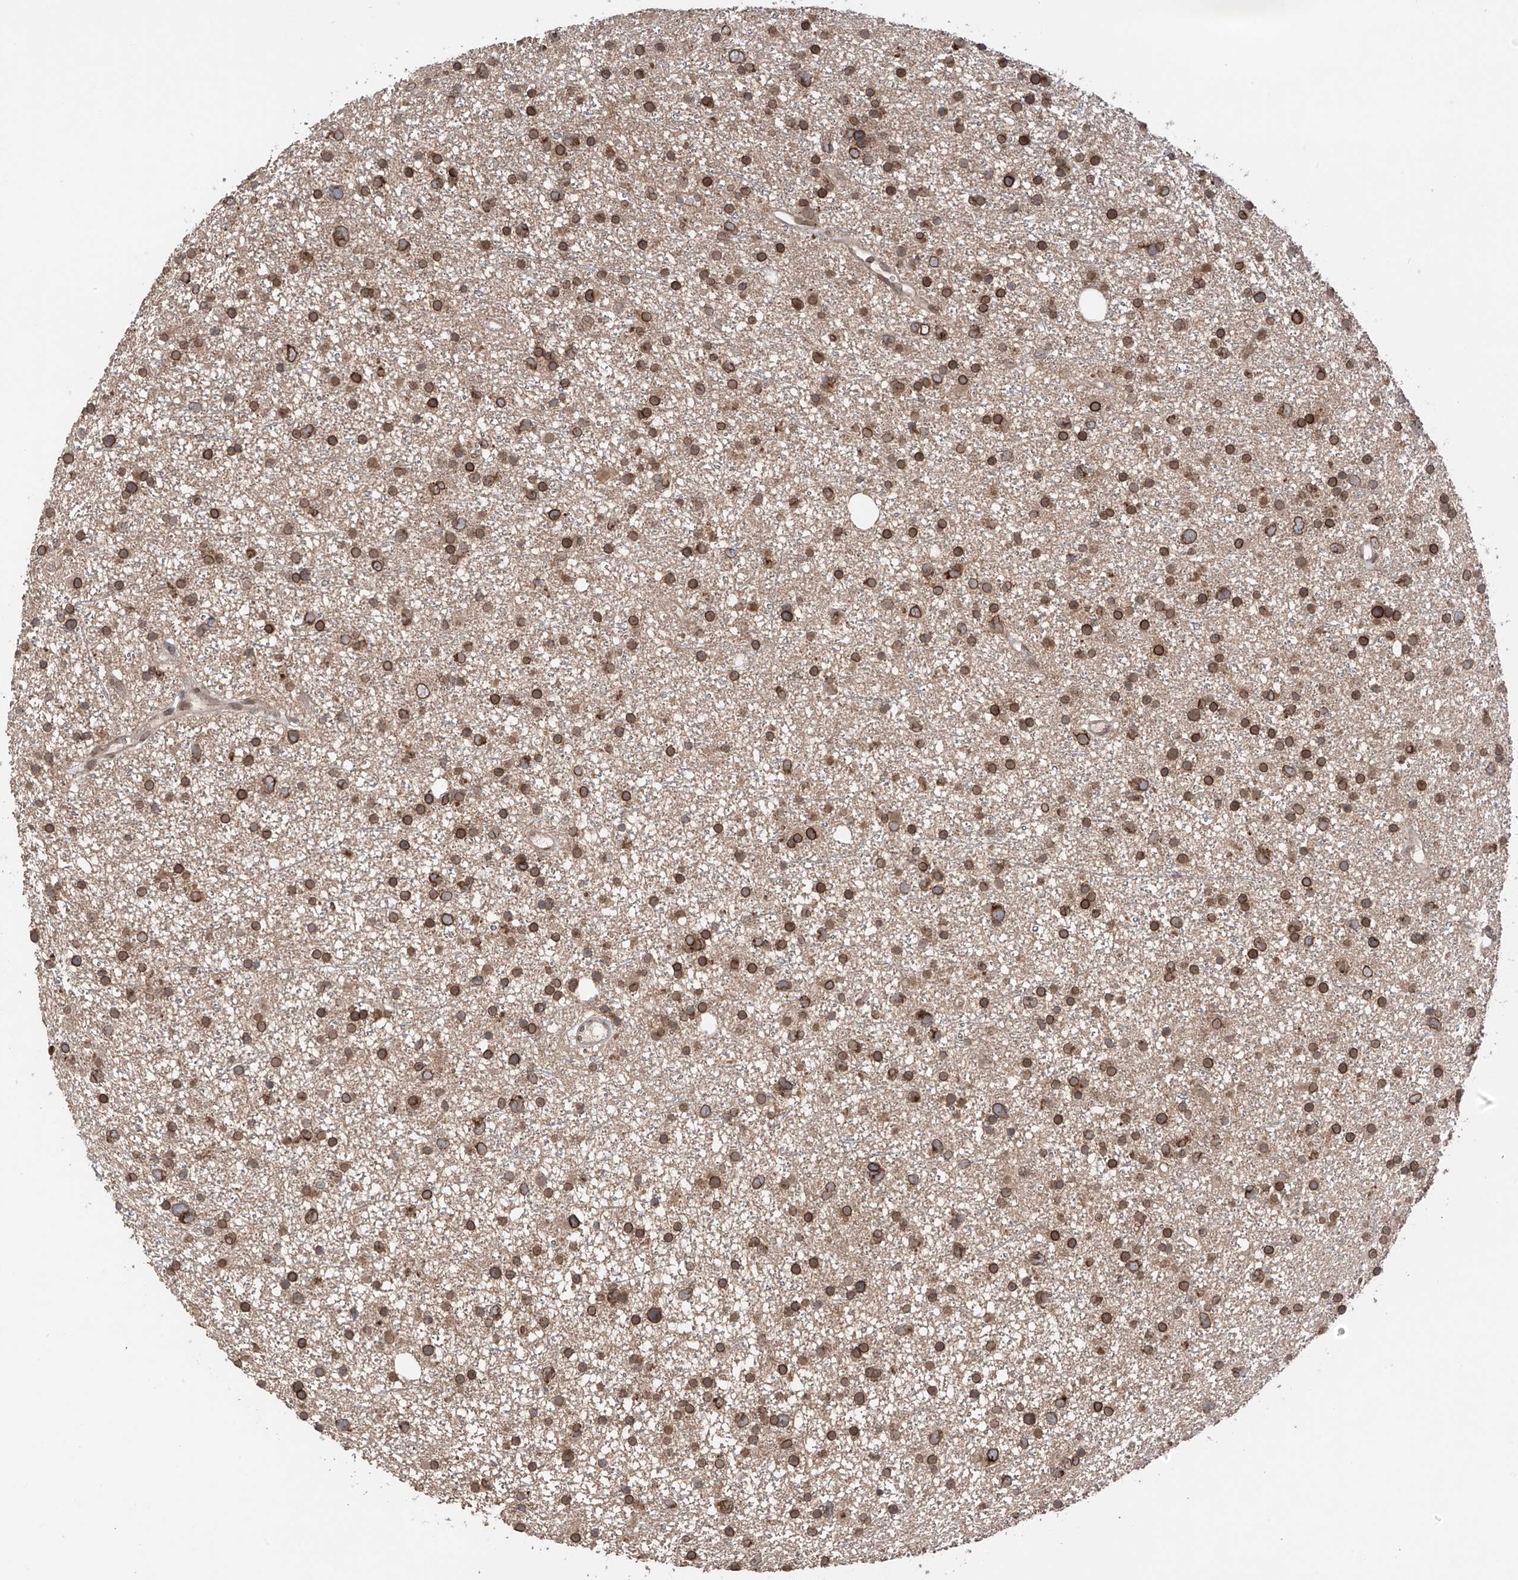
{"staining": {"intensity": "strong", "quantity": ">75%", "location": "cytoplasmic/membranous,nuclear"}, "tissue": "glioma", "cell_type": "Tumor cells", "image_type": "cancer", "snomed": [{"axis": "morphology", "description": "Glioma, malignant, Low grade"}, {"axis": "topography", "description": "Cerebral cortex"}], "caption": "Tumor cells demonstrate high levels of strong cytoplasmic/membranous and nuclear staining in about >75% of cells in malignant glioma (low-grade). Nuclei are stained in blue.", "gene": "AHCTF1", "patient": {"sex": "female", "age": 39}}